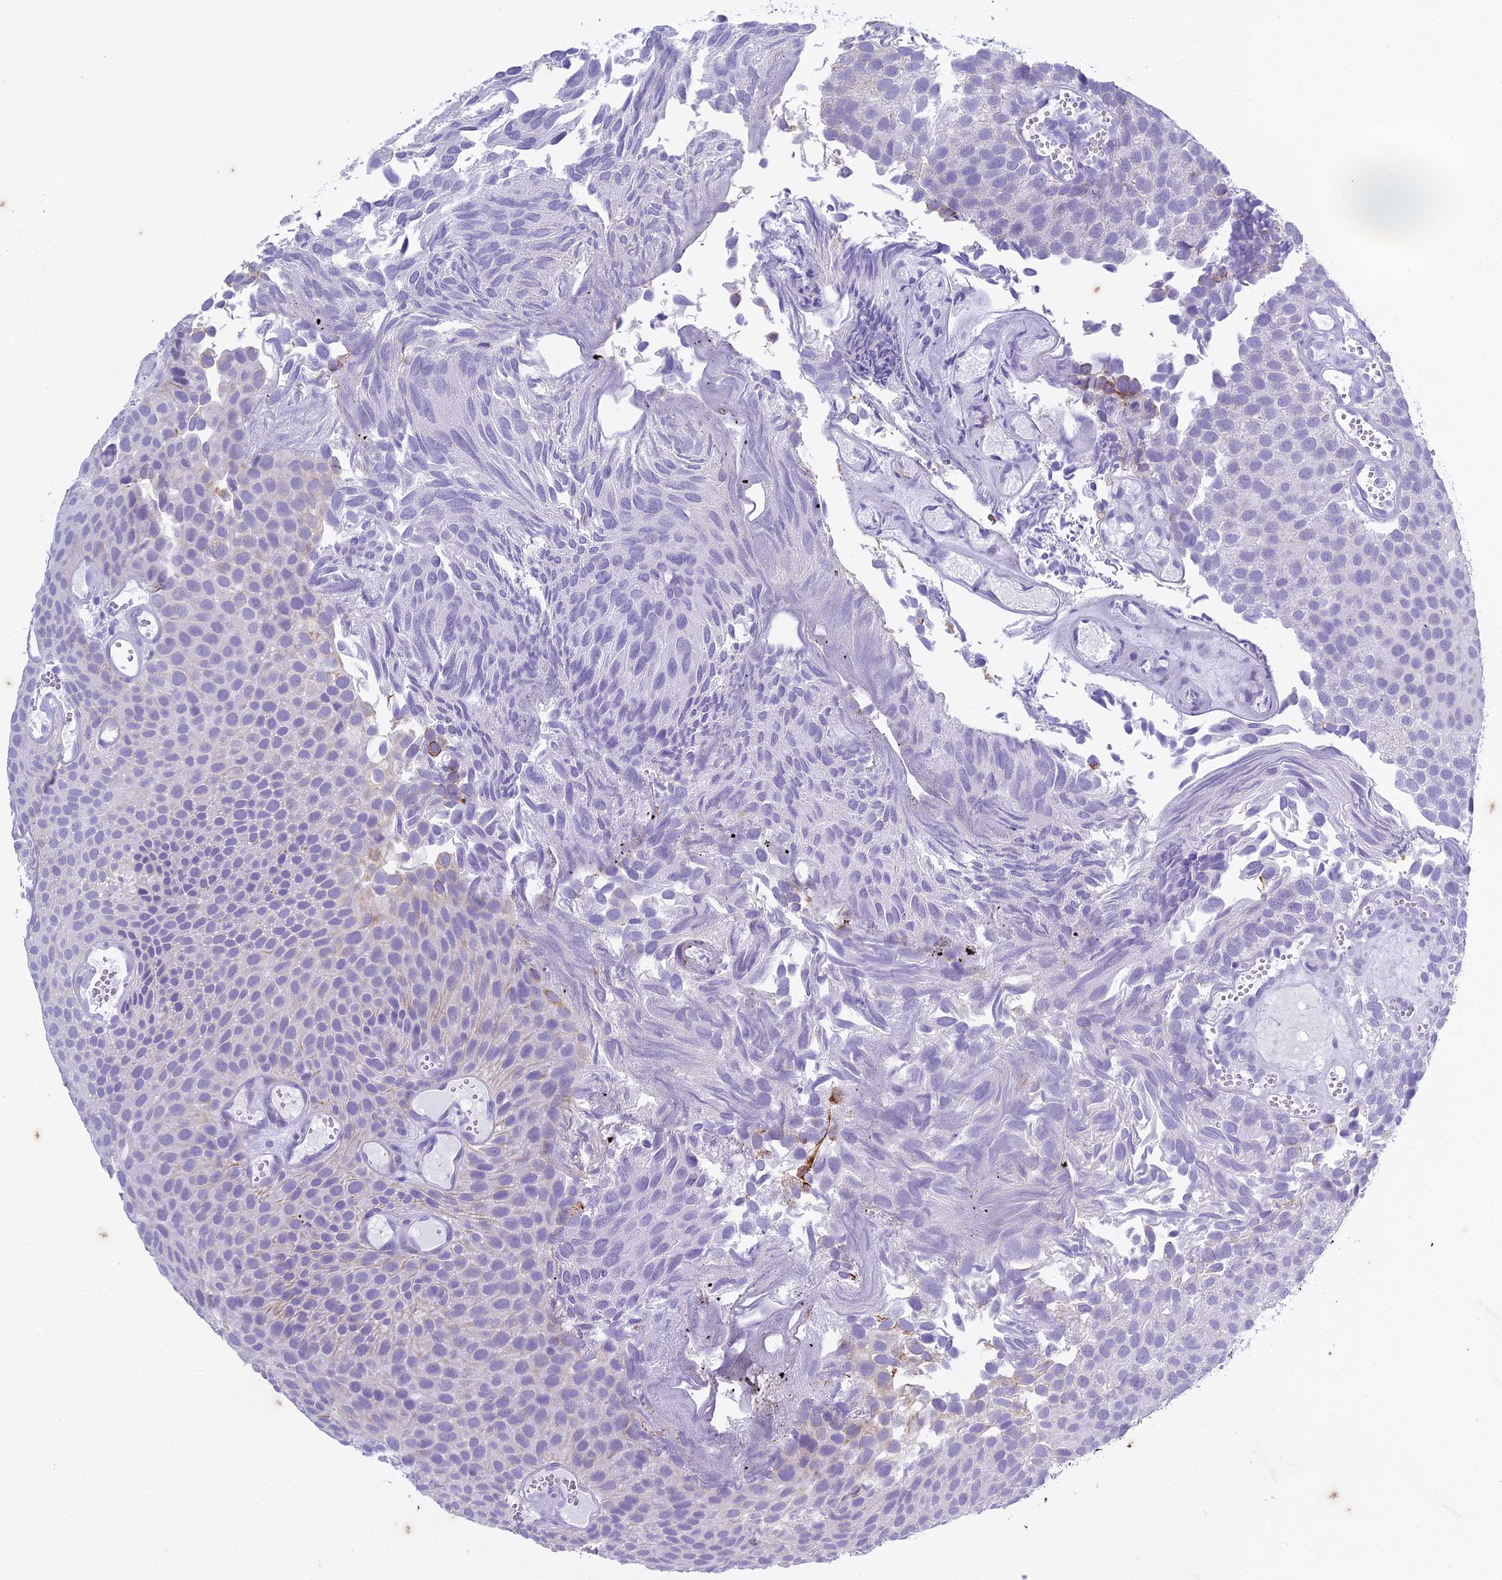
{"staining": {"intensity": "negative", "quantity": "none", "location": "none"}, "tissue": "urothelial cancer", "cell_type": "Tumor cells", "image_type": "cancer", "snomed": [{"axis": "morphology", "description": "Urothelial carcinoma, Low grade"}, {"axis": "topography", "description": "Urinary bladder"}], "caption": "Tumor cells show no significant protein staining in urothelial cancer.", "gene": "HMGB4", "patient": {"sex": "male", "age": 89}}